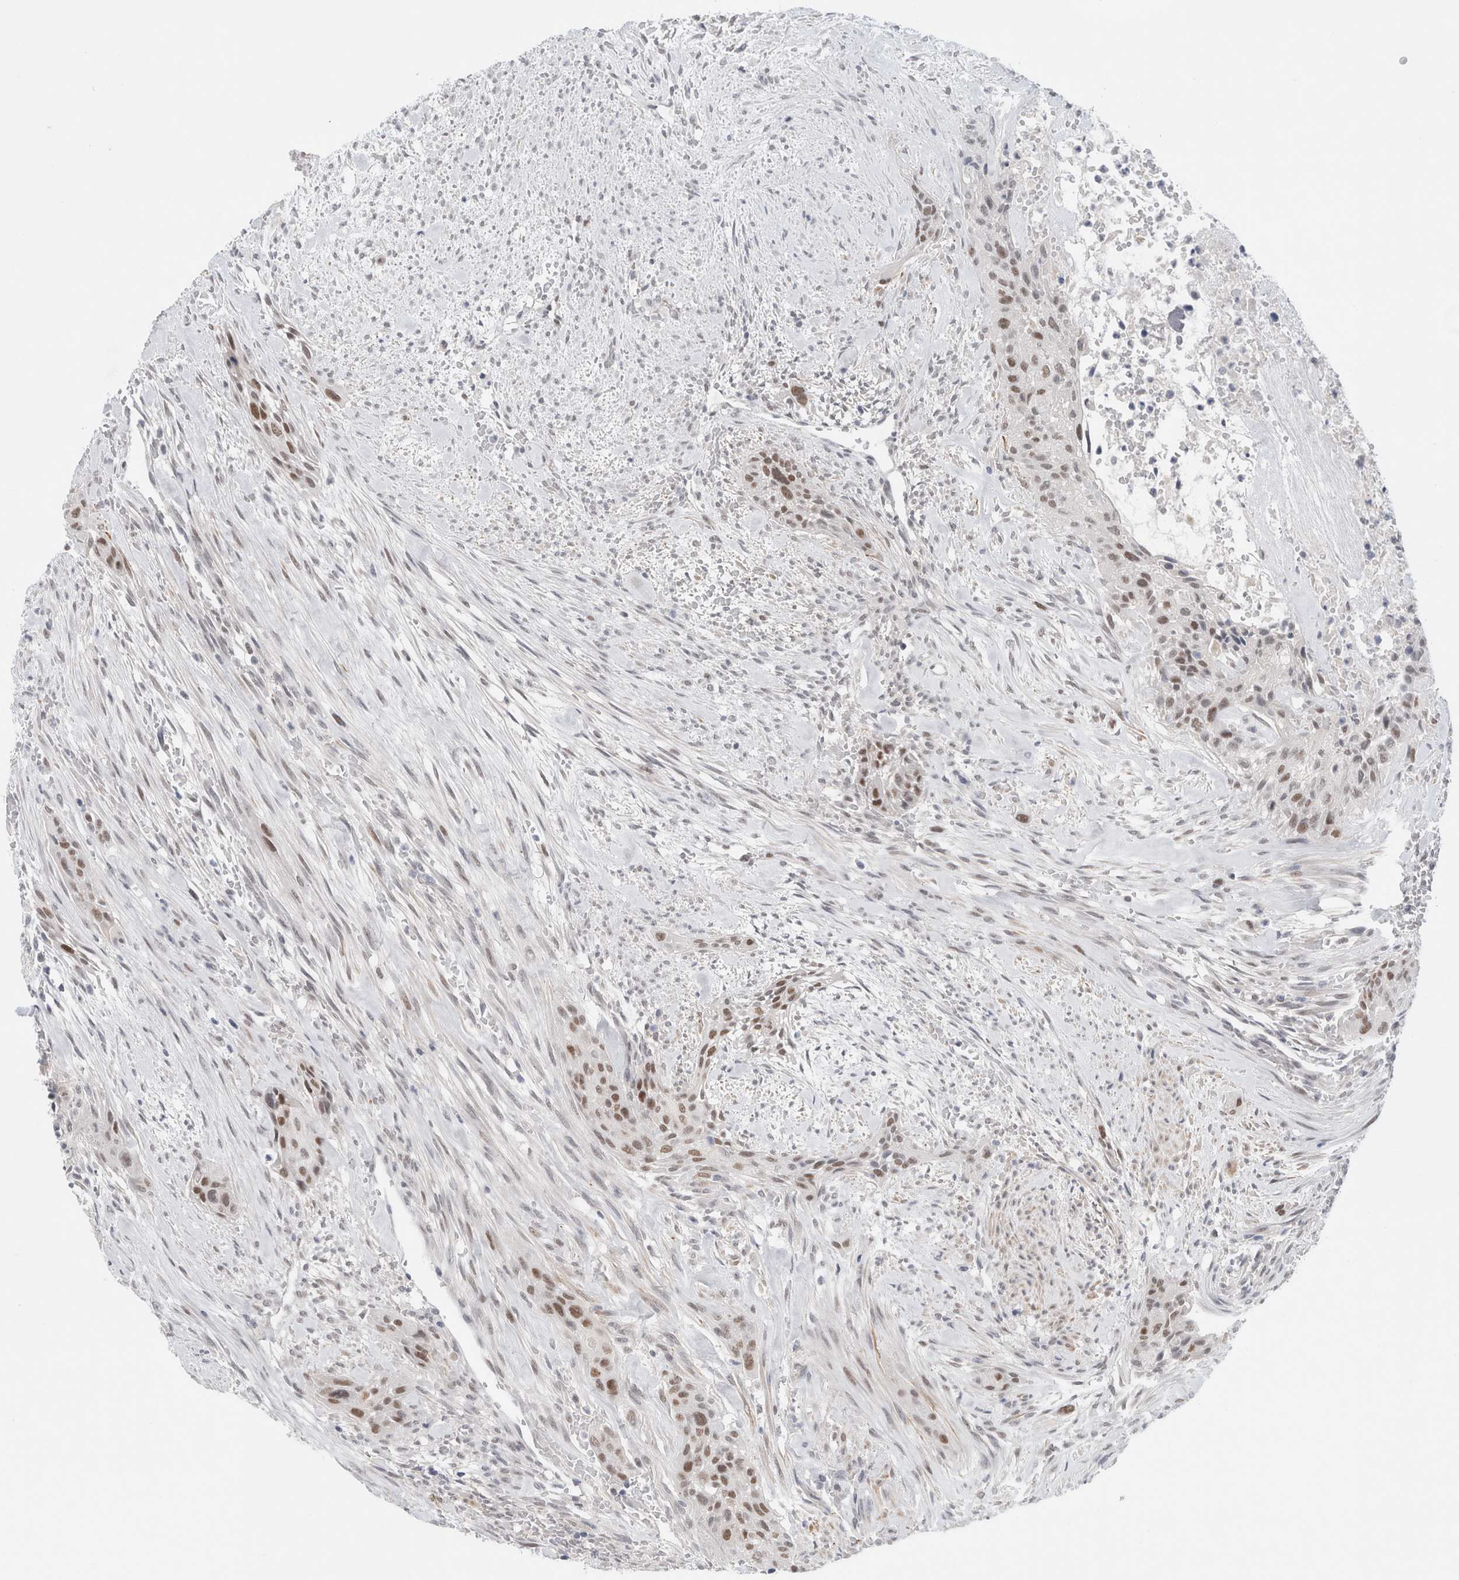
{"staining": {"intensity": "moderate", "quantity": "25%-75%", "location": "nuclear"}, "tissue": "urothelial cancer", "cell_type": "Tumor cells", "image_type": "cancer", "snomed": [{"axis": "morphology", "description": "Urothelial carcinoma, High grade"}, {"axis": "topography", "description": "Urinary bladder"}], "caption": "Immunohistochemistry micrograph of neoplastic tissue: urothelial cancer stained using IHC exhibits medium levels of moderate protein expression localized specifically in the nuclear of tumor cells, appearing as a nuclear brown color.", "gene": "KNL1", "patient": {"sex": "male", "age": 35}}